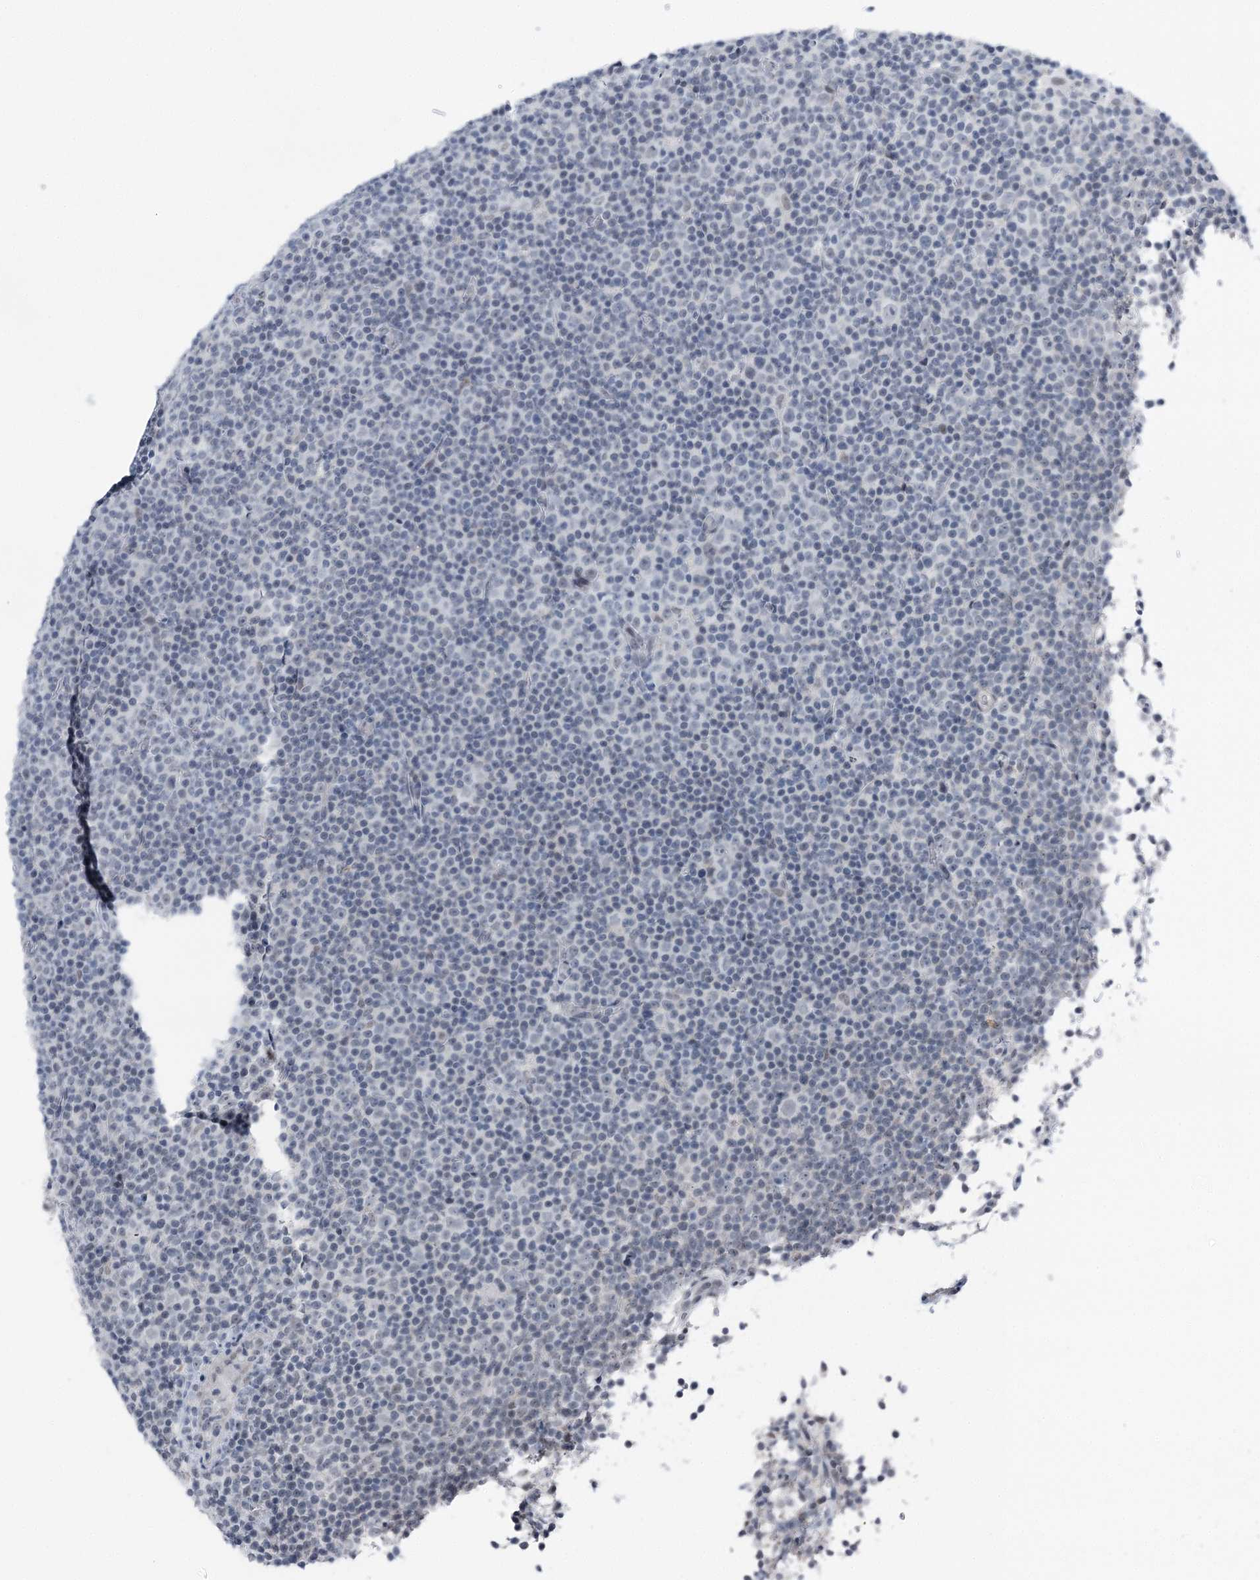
{"staining": {"intensity": "negative", "quantity": "none", "location": "none"}, "tissue": "lymphoma", "cell_type": "Tumor cells", "image_type": "cancer", "snomed": [{"axis": "morphology", "description": "Malignant lymphoma, non-Hodgkin's type, Low grade"}, {"axis": "topography", "description": "Lymph node"}], "caption": "This is an immunohistochemistry (IHC) image of human low-grade malignant lymphoma, non-Hodgkin's type. There is no expression in tumor cells.", "gene": "STEEP1", "patient": {"sex": "female", "age": 67}}